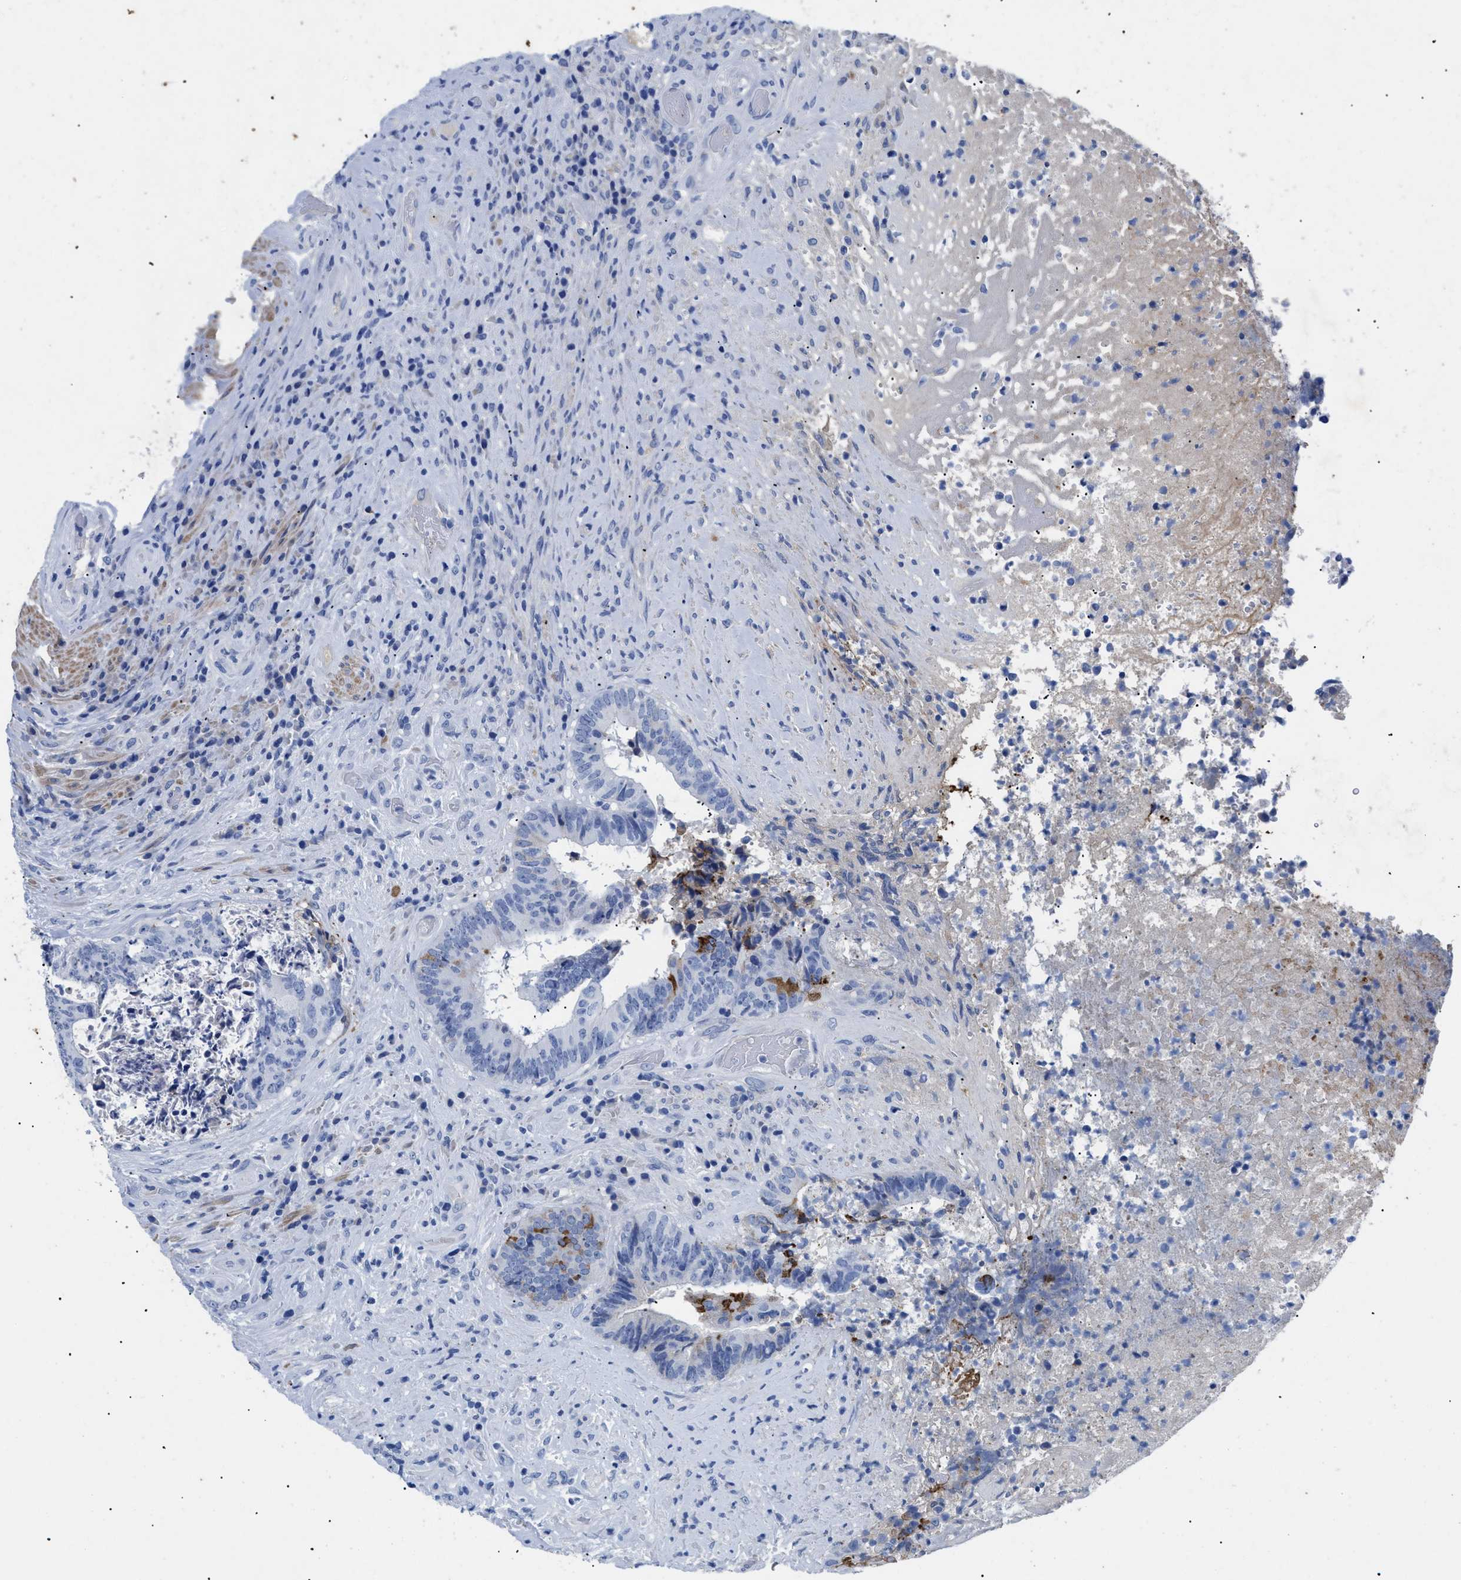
{"staining": {"intensity": "negative", "quantity": "none", "location": "none"}, "tissue": "colorectal cancer", "cell_type": "Tumor cells", "image_type": "cancer", "snomed": [{"axis": "morphology", "description": "Adenocarcinoma, NOS"}, {"axis": "topography", "description": "Rectum"}], "caption": "An image of colorectal adenocarcinoma stained for a protein displays no brown staining in tumor cells.", "gene": "TMEM68", "patient": {"sex": "male", "age": 72}}